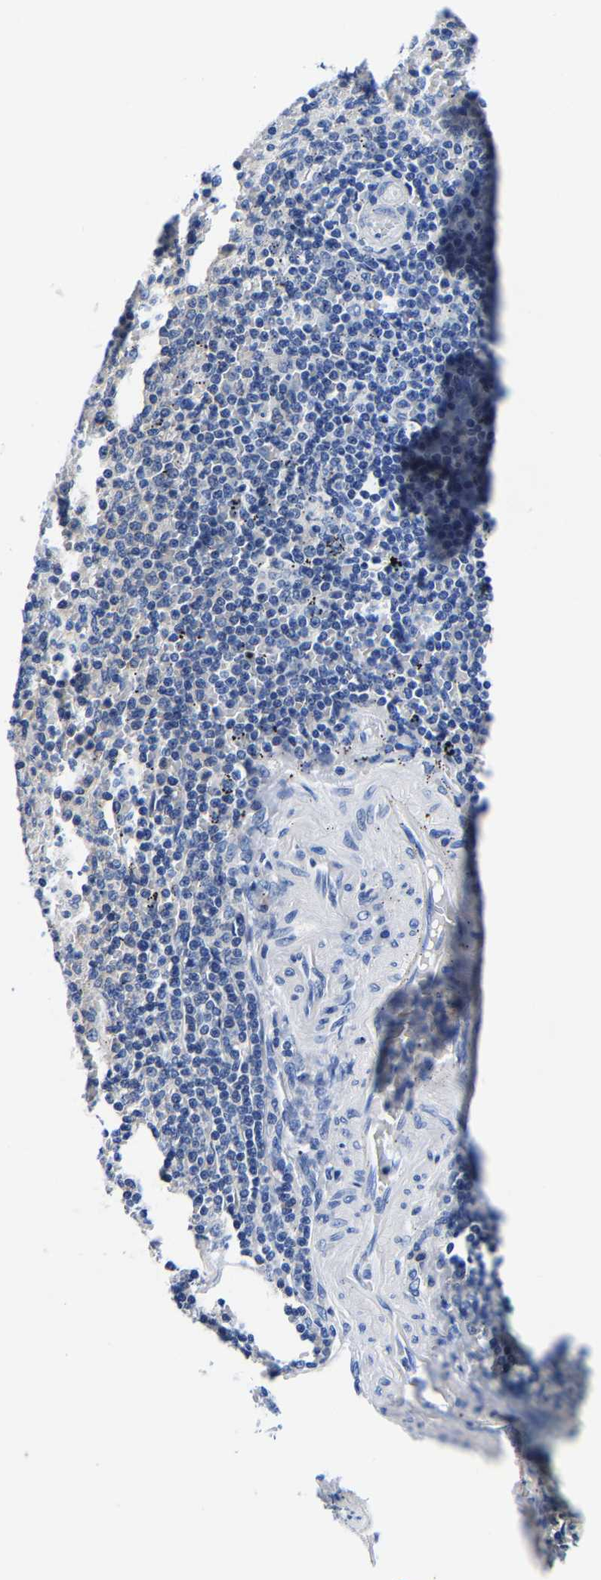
{"staining": {"intensity": "negative", "quantity": "none", "location": "none"}, "tissue": "spleen", "cell_type": "Cells in red pulp", "image_type": "normal", "snomed": [{"axis": "morphology", "description": "Normal tissue, NOS"}, {"axis": "topography", "description": "Spleen"}], "caption": "IHC micrograph of unremarkable spleen: human spleen stained with DAB shows no significant protein staining in cells in red pulp. (IHC, brightfield microscopy, high magnification).", "gene": "SRPK2", "patient": {"sex": "male", "age": 36}}